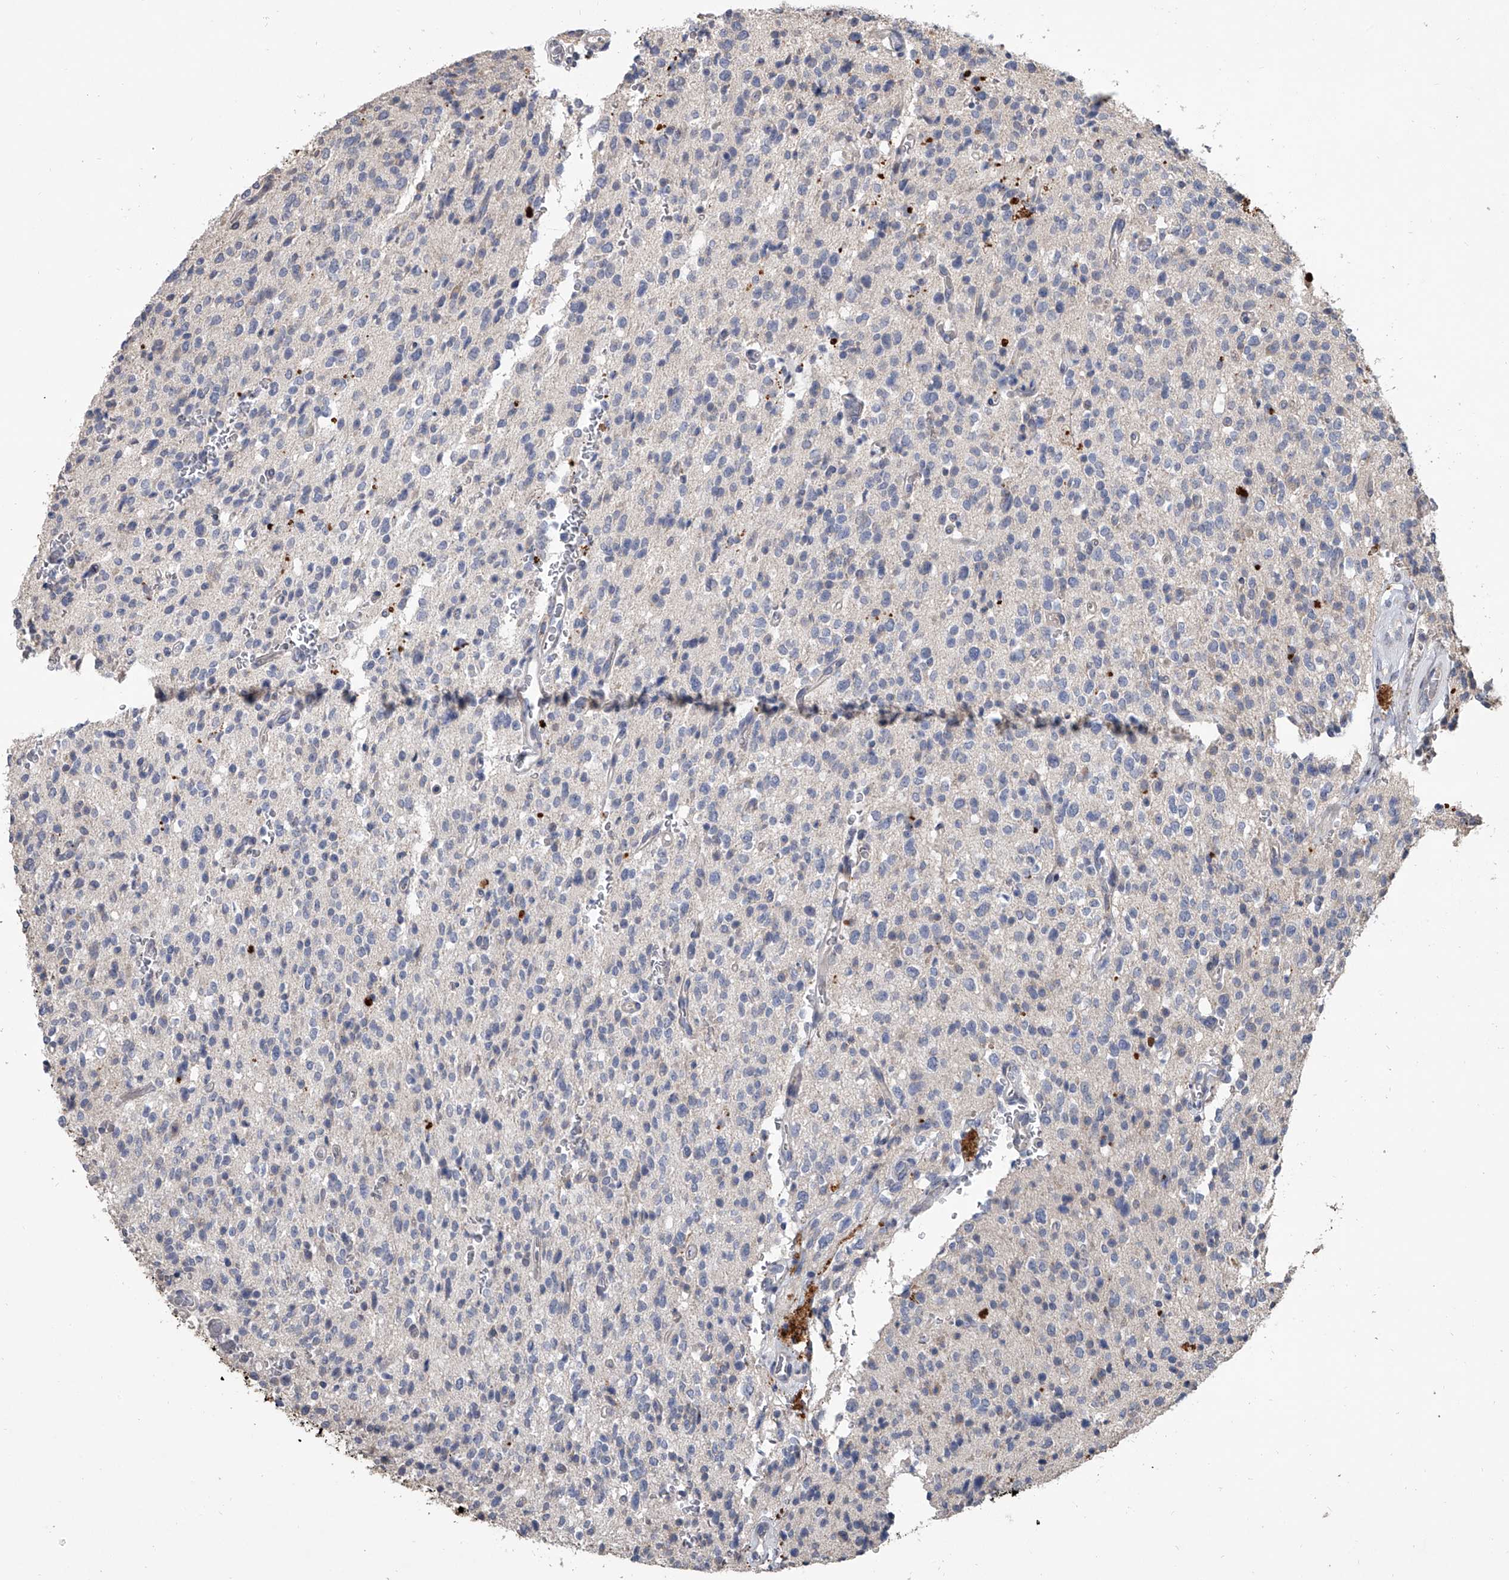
{"staining": {"intensity": "negative", "quantity": "none", "location": "none"}, "tissue": "glioma", "cell_type": "Tumor cells", "image_type": "cancer", "snomed": [{"axis": "morphology", "description": "Glioma, malignant, High grade"}, {"axis": "topography", "description": "Brain"}], "caption": "Protein analysis of high-grade glioma (malignant) shows no significant positivity in tumor cells.", "gene": "DOCK9", "patient": {"sex": "male", "age": 34}}